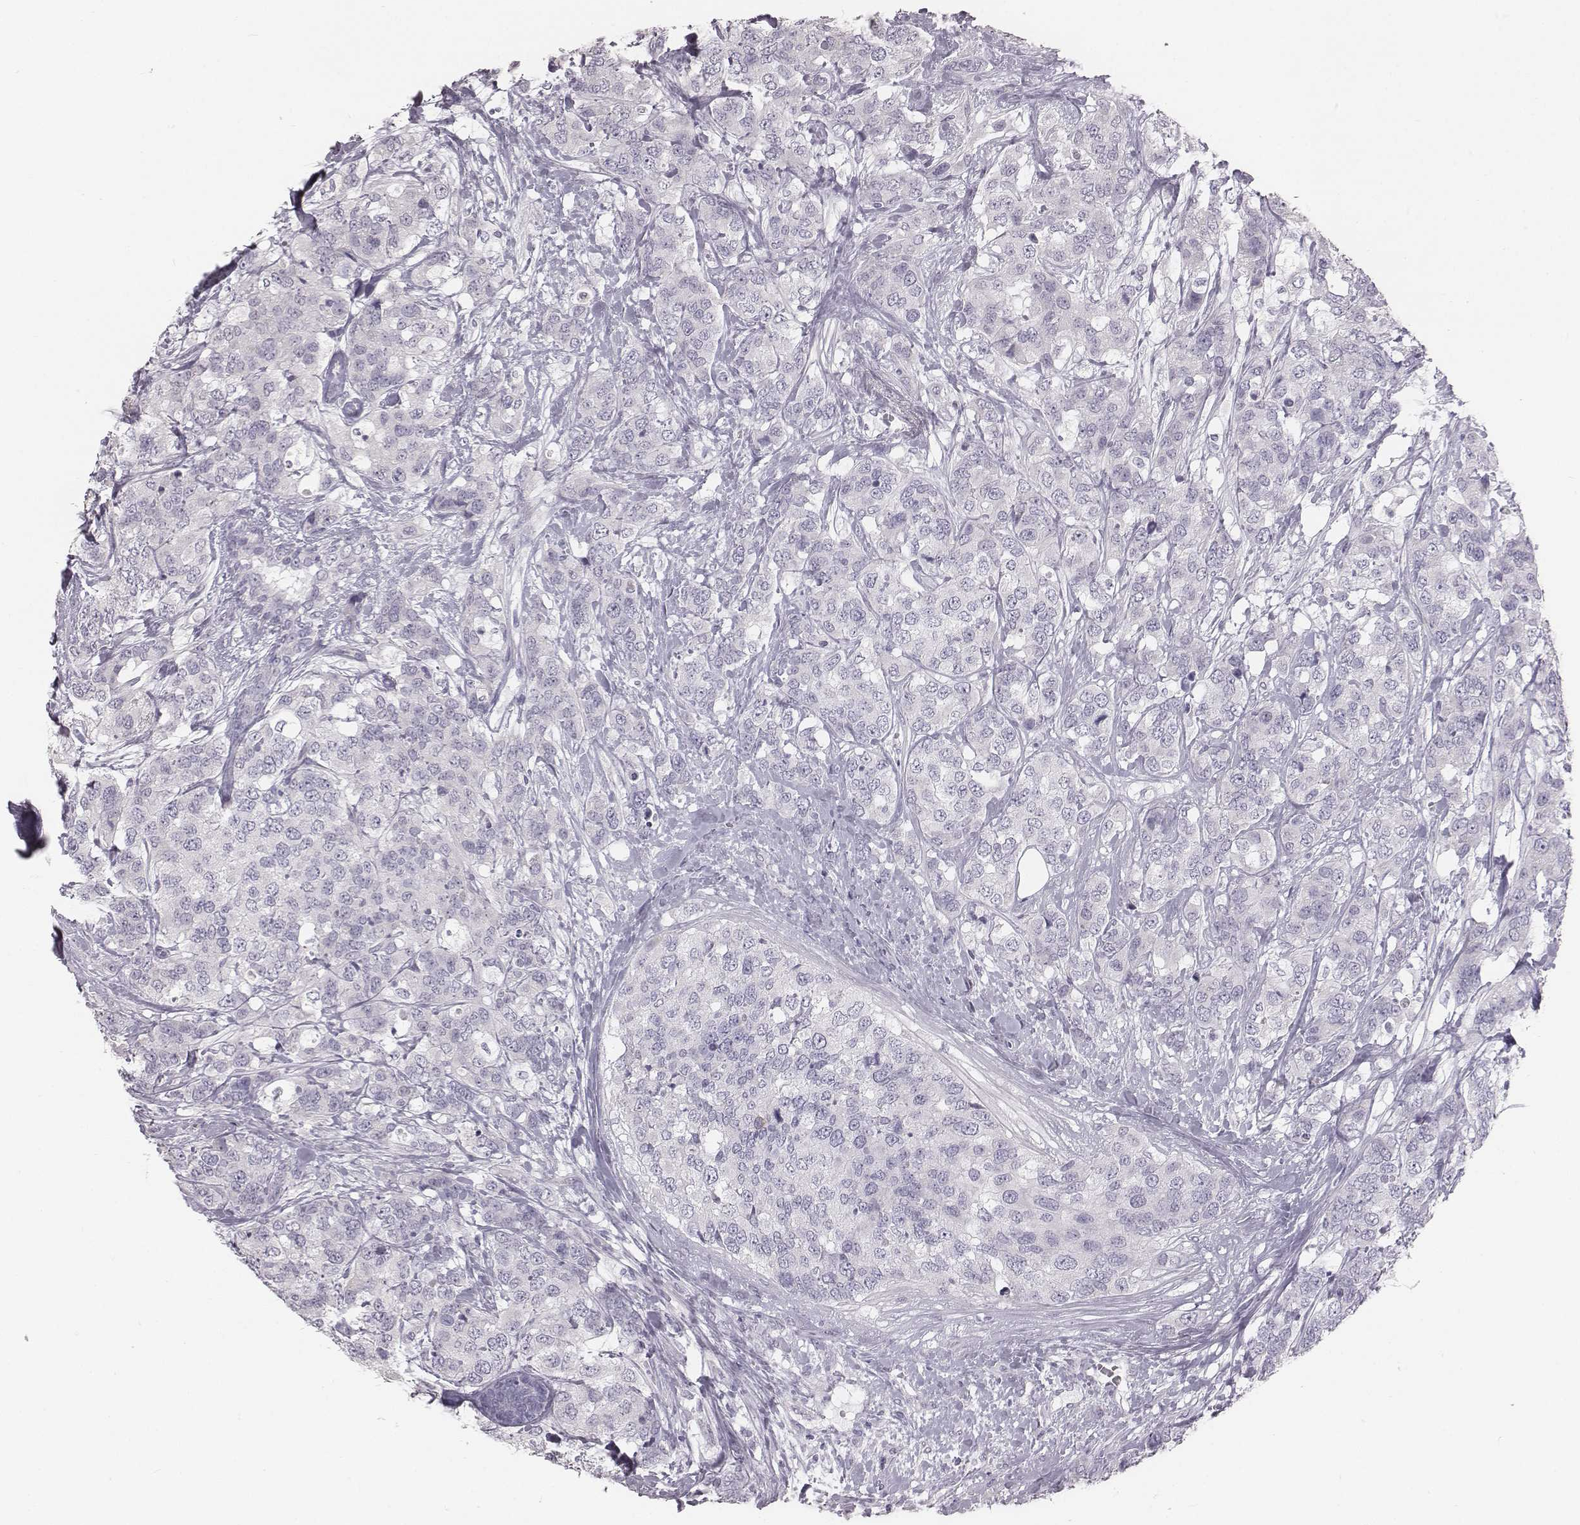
{"staining": {"intensity": "negative", "quantity": "none", "location": "none"}, "tissue": "breast cancer", "cell_type": "Tumor cells", "image_type": "cancer", "snomed": [{"axis": "morphology", "description": "Lobular carcinoma"}, {"axis": "topography", "description": "Breast"}], "caption": "An image of human breast lobular carcinoma is negative for staining in tumor cells. Nuclei are stained in blue.", "gene": "C6orf58", "patient": {"sex": "female", "age": 59}}